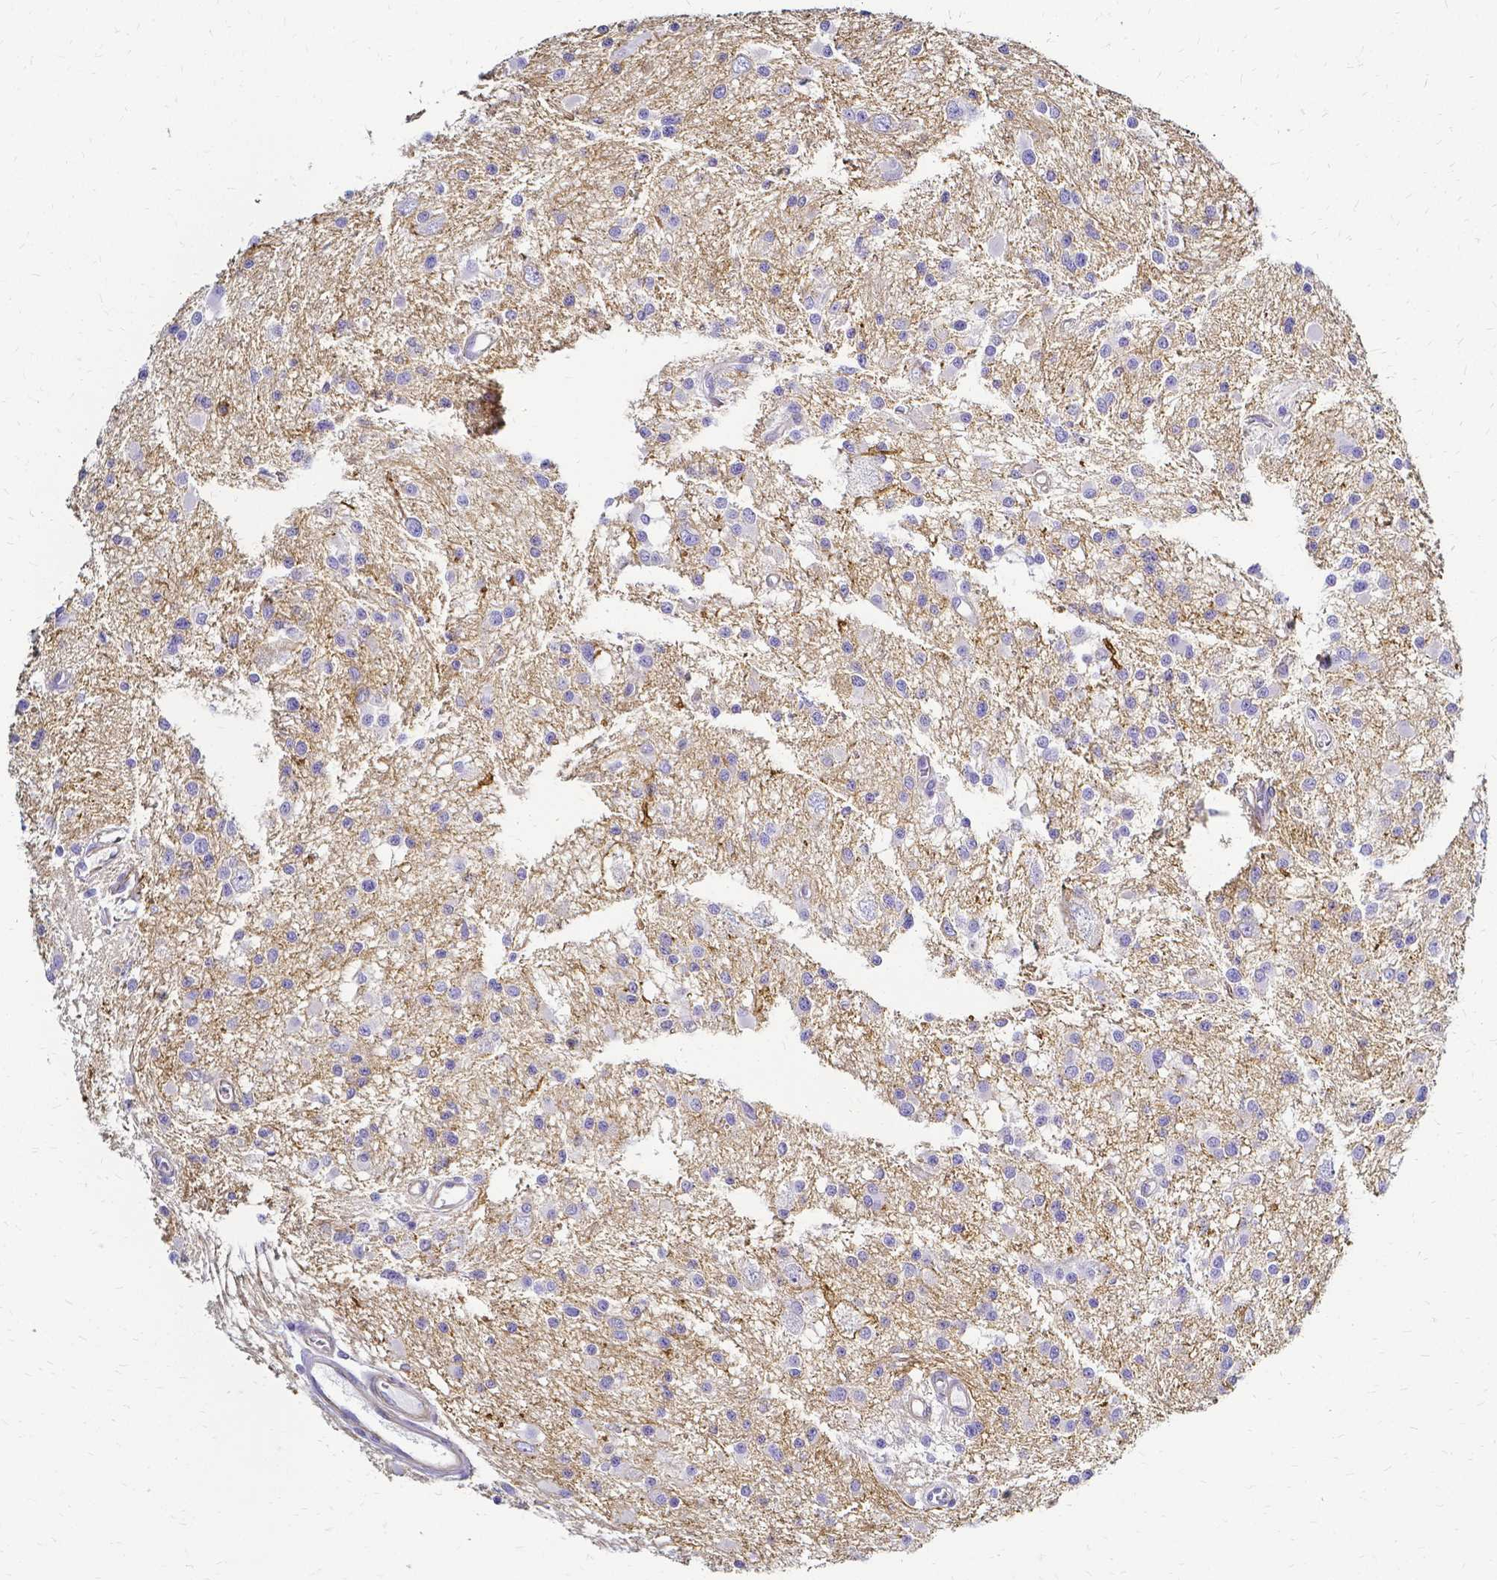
{"staining": {"intensity": "negative", "quantity": "none", "location": "none"}, "tissue": "glioma", "cell_type": "Tumor cells", "image_type": "cancer", "snomed": [{"axis": "morphology", "description": "Glioma, malignant, High grade"}, {"axis": "topography", "description": "Brain"}], "caption": "An immunohistochemistry histopathology image of malignant high-grade glioma is shown. There is no staining in tumor cells of malignant high-grade glioma. (IHC, brightfield microscopy, high magnification).", "gene": "HSPA12A", "patient": {"sex": "male", "age": 54}}